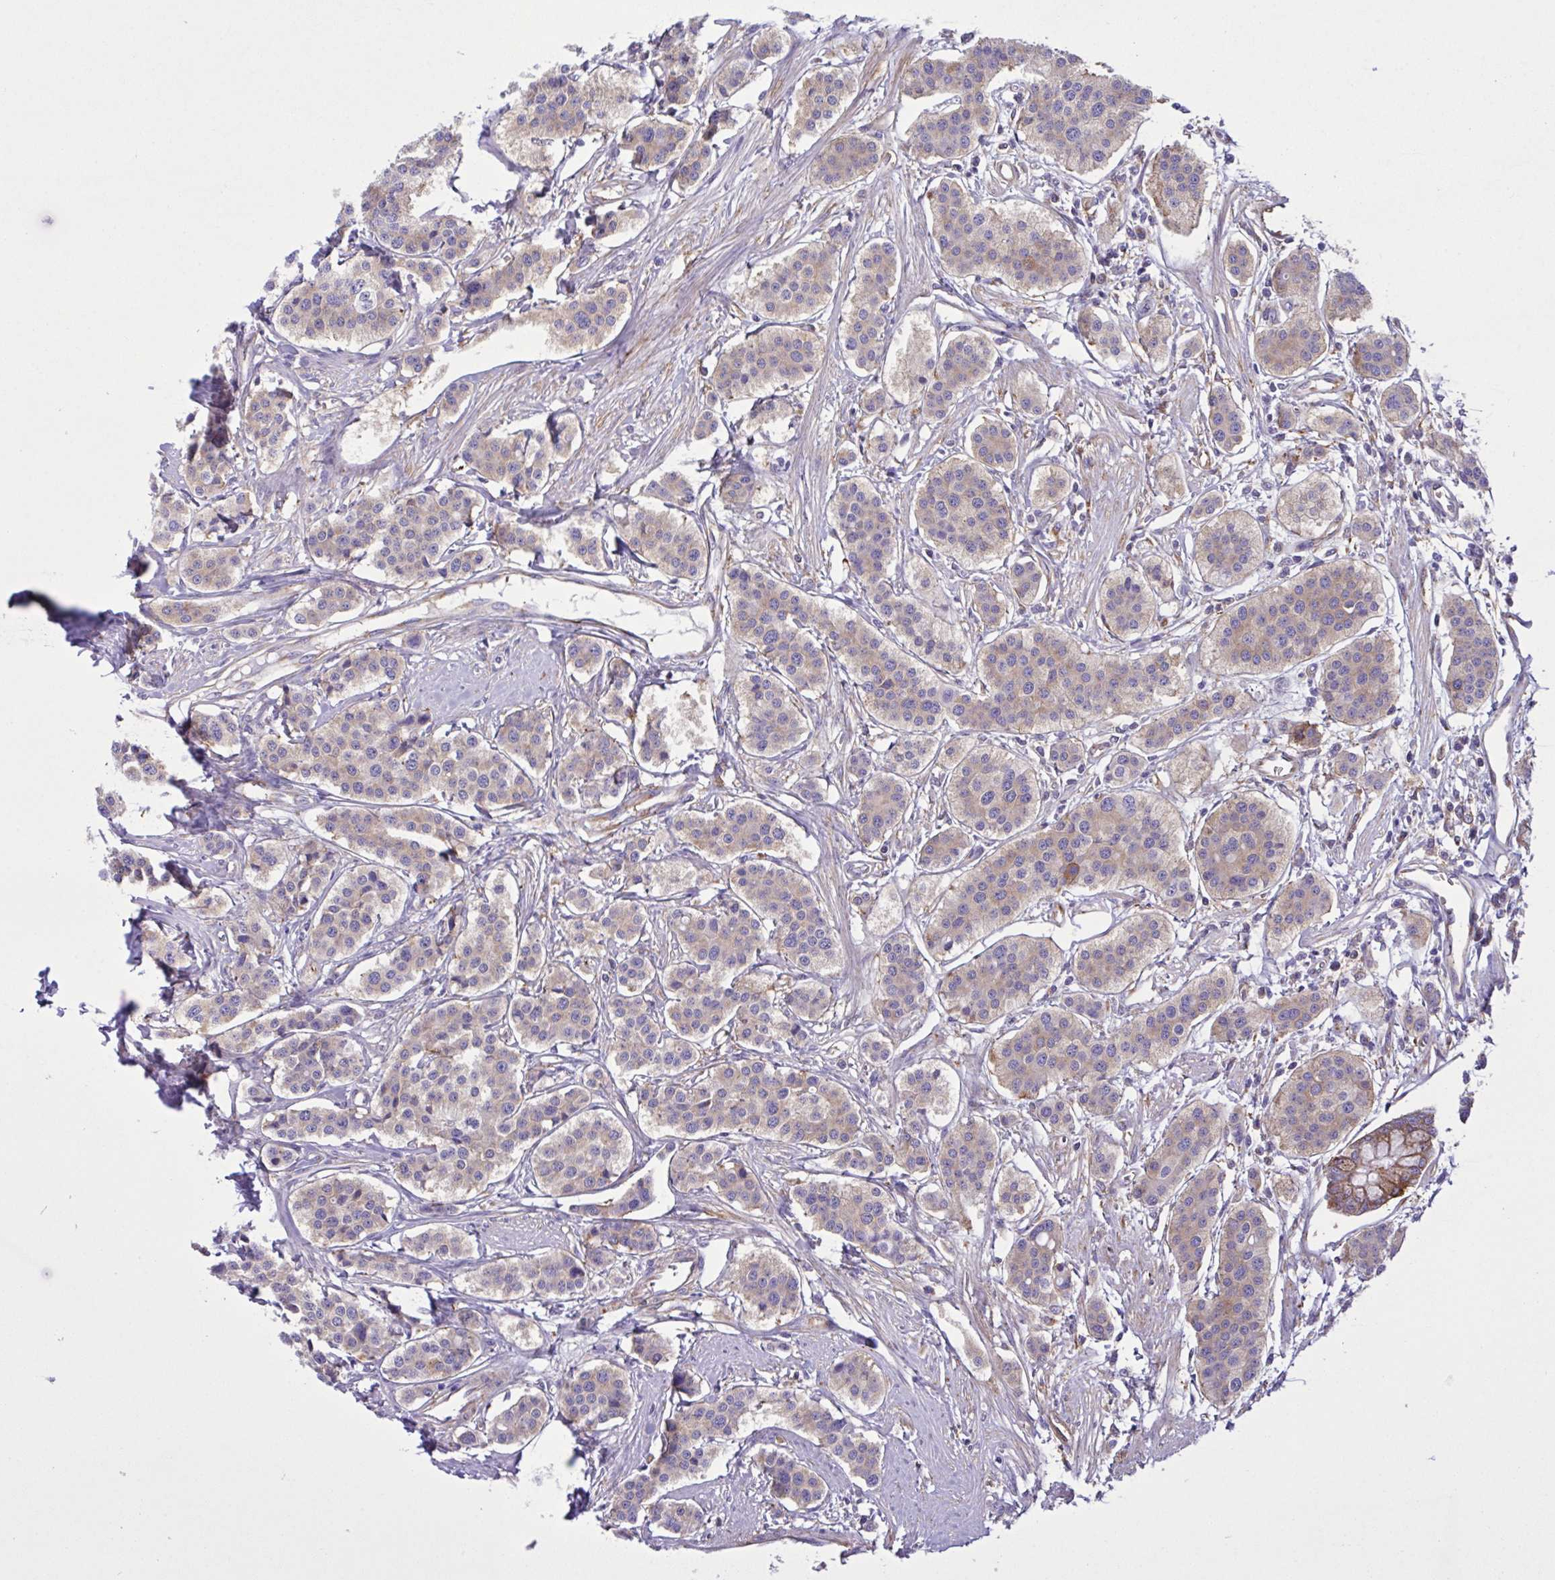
{"staining": {"intensity": "weak", "quantity": ">75%", "location": "cytoplasmic/membranous"}, "tissue": "carcinoid", "cell_type": "Tumor cells", "image_type": "cancer", "snomed": [{"axis": "morphology", "description": "Carcinoid, malignant, NOS"}, {"axis": "topography", "description": "Small intestine"}], "caption": "Immunohistochemical staining of human carcinoid exhibits low levels of weak cytoplasmic/membranous expression in approximately >75% of tumor cells. The protein is stained brown, and the nuclei are stained in blue (DAB (3,3'-diaminobenzidine) IHC with brightfield microscopy, high magnification).", "gene": "OR51M1", "patient": {"sex": "male", "age": 60}}